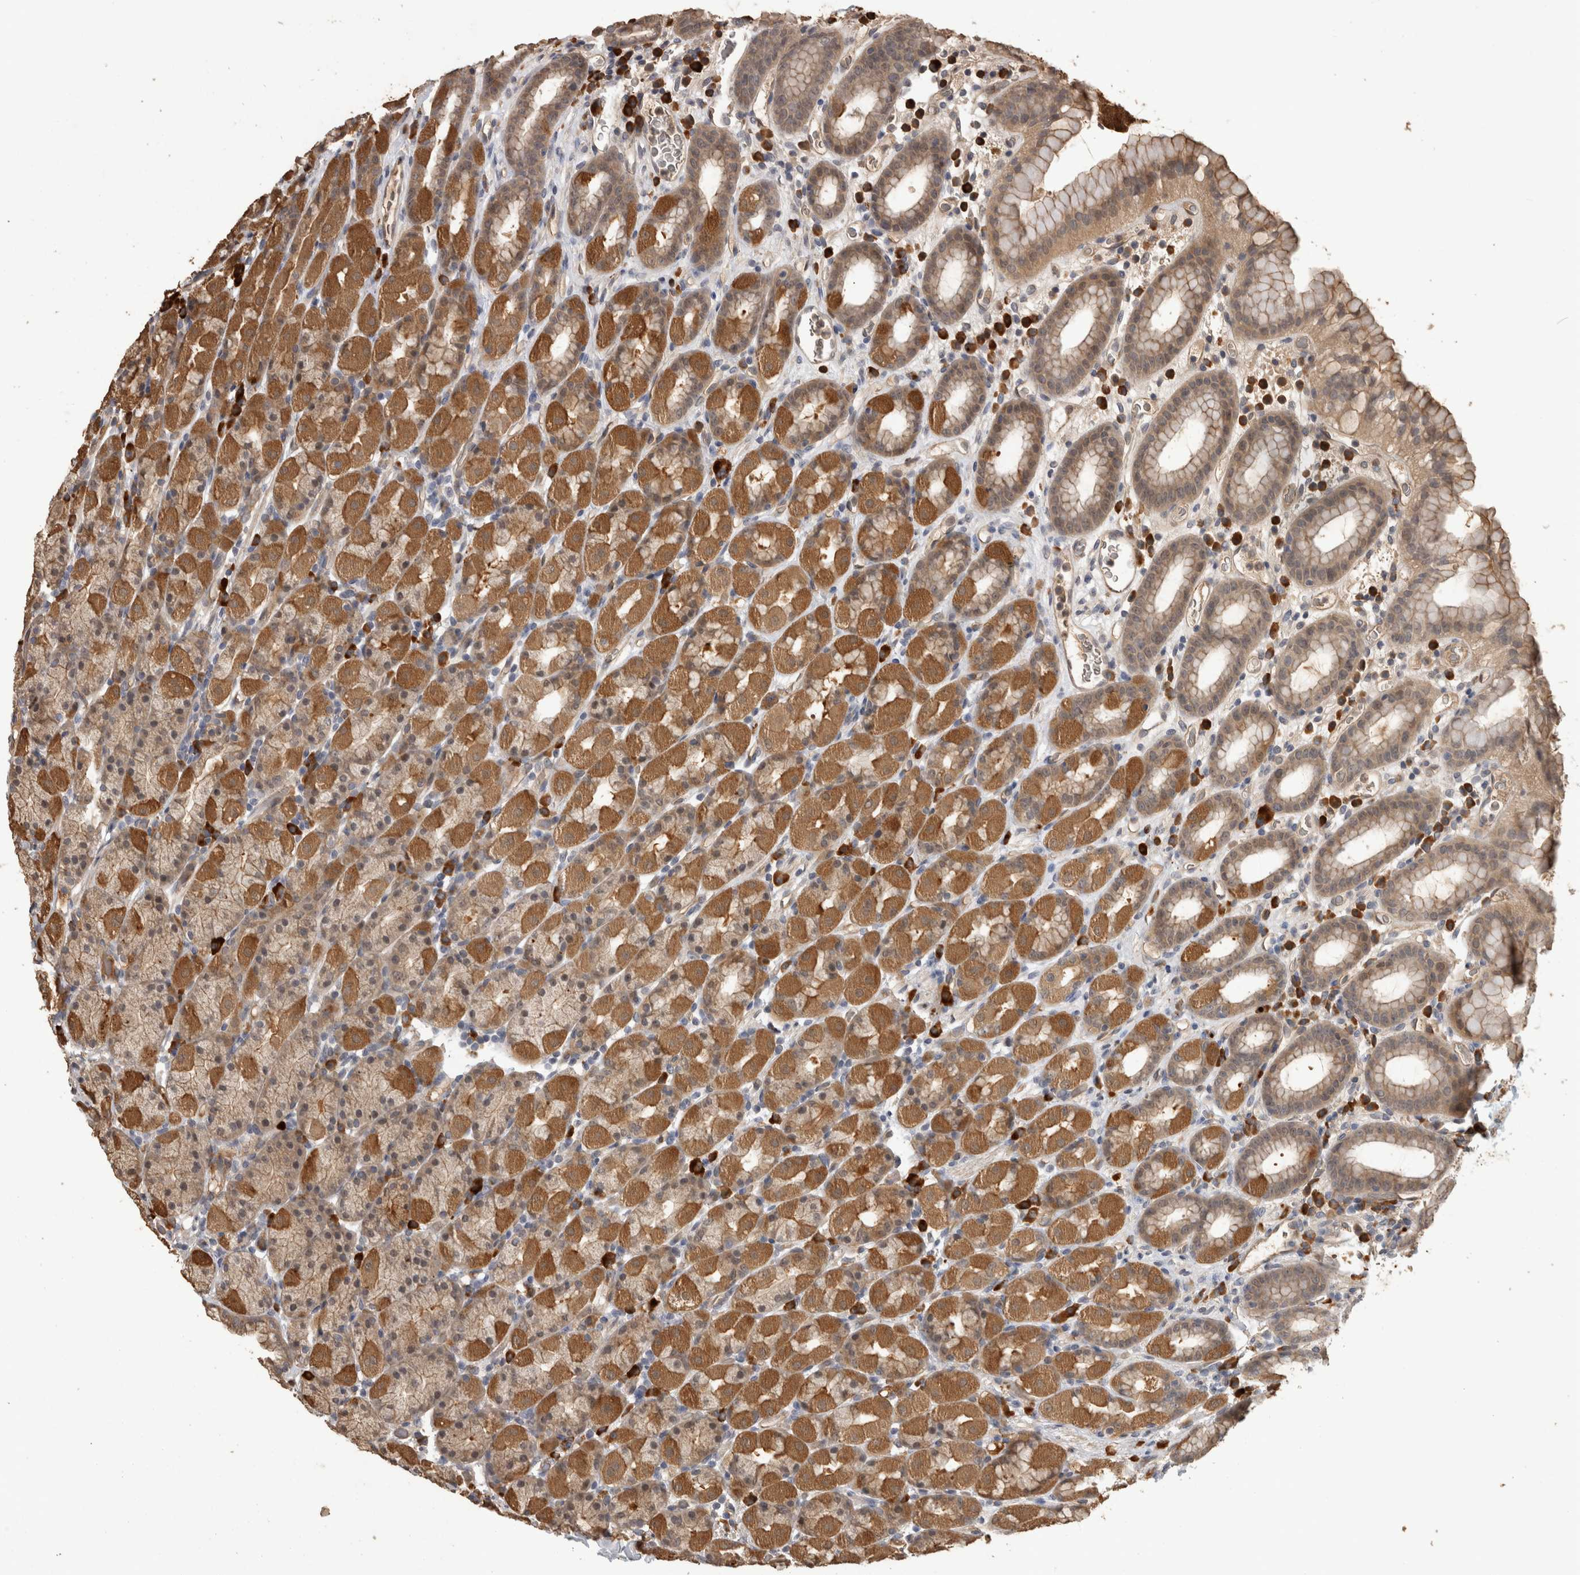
{"staining": {"intensity": "moderate", "quantity": ">75%", "location": "cytoplasmic/membranous"}, "tissue": "stomach", "cell_type": "Glandular cells", "image_type": "normal", "snomed": [{"axis": "morphology", "description": "Normal tissue, NOS"}, {"axis": "topography", "description": "Stomach, upper"}], "caption": "Human stomach stained with a protein marker shows moderate staining in glandular cells.", "gene": "RHPN1", "patient": {"sex": "male", "age": 68}}